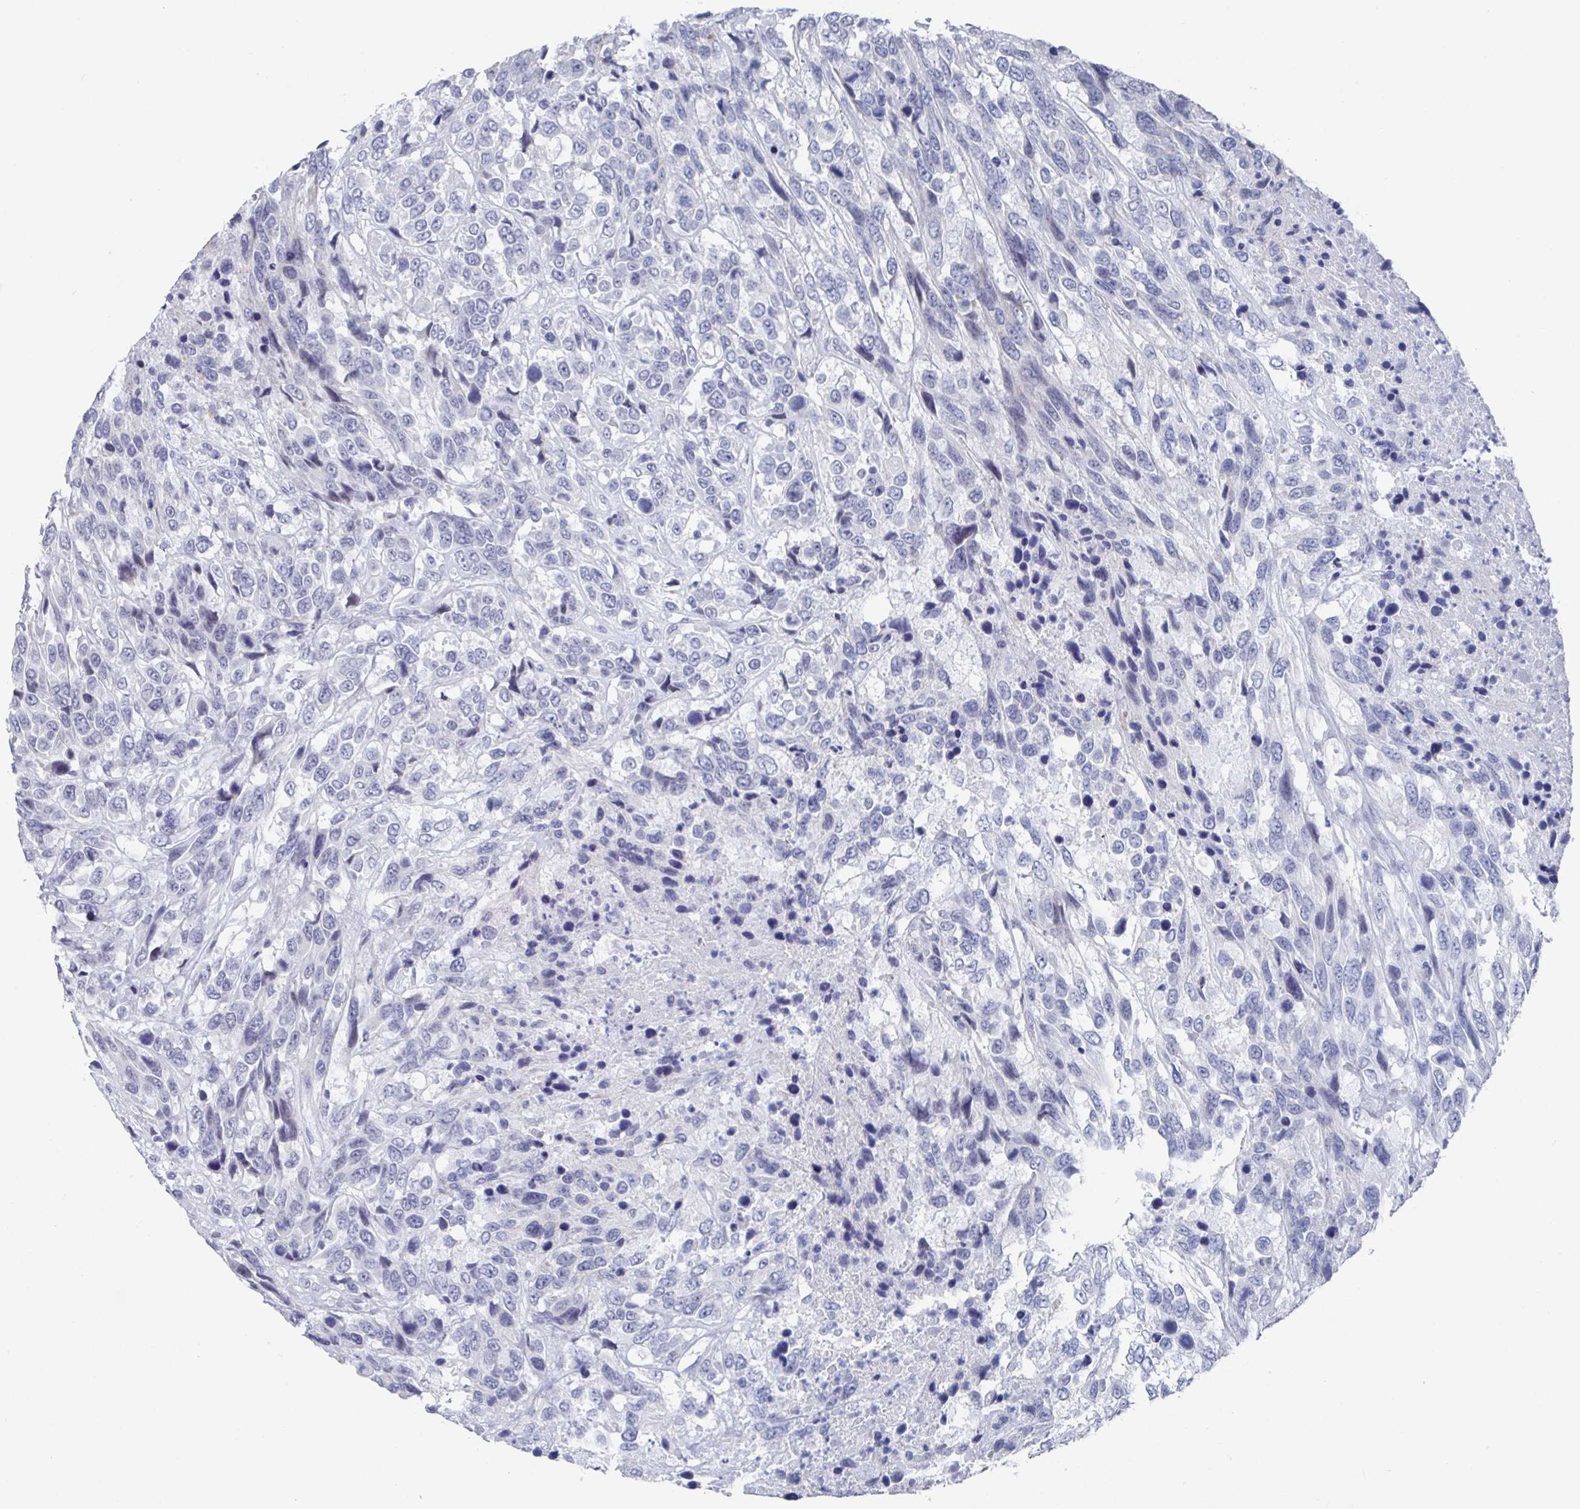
{"staining": {"intensity": "negative", "quantity": "none", "location": "none"}, "tissue": "urothelial cancer", "cell_type": "Tumor cells", "image_type": "cancer", "snomed": [{"axis": "morphology", "description": "Urothelial carcinoma, High grade"}, {"axis": "topography", "description": "Urinary bladder"}], "caption": "Protein analysis of high-grade urothelial carcinoma displays no significant positivity in tumor cells.", "gene": "CAMKV", "patient": {"sex": "female", "age": 70}}